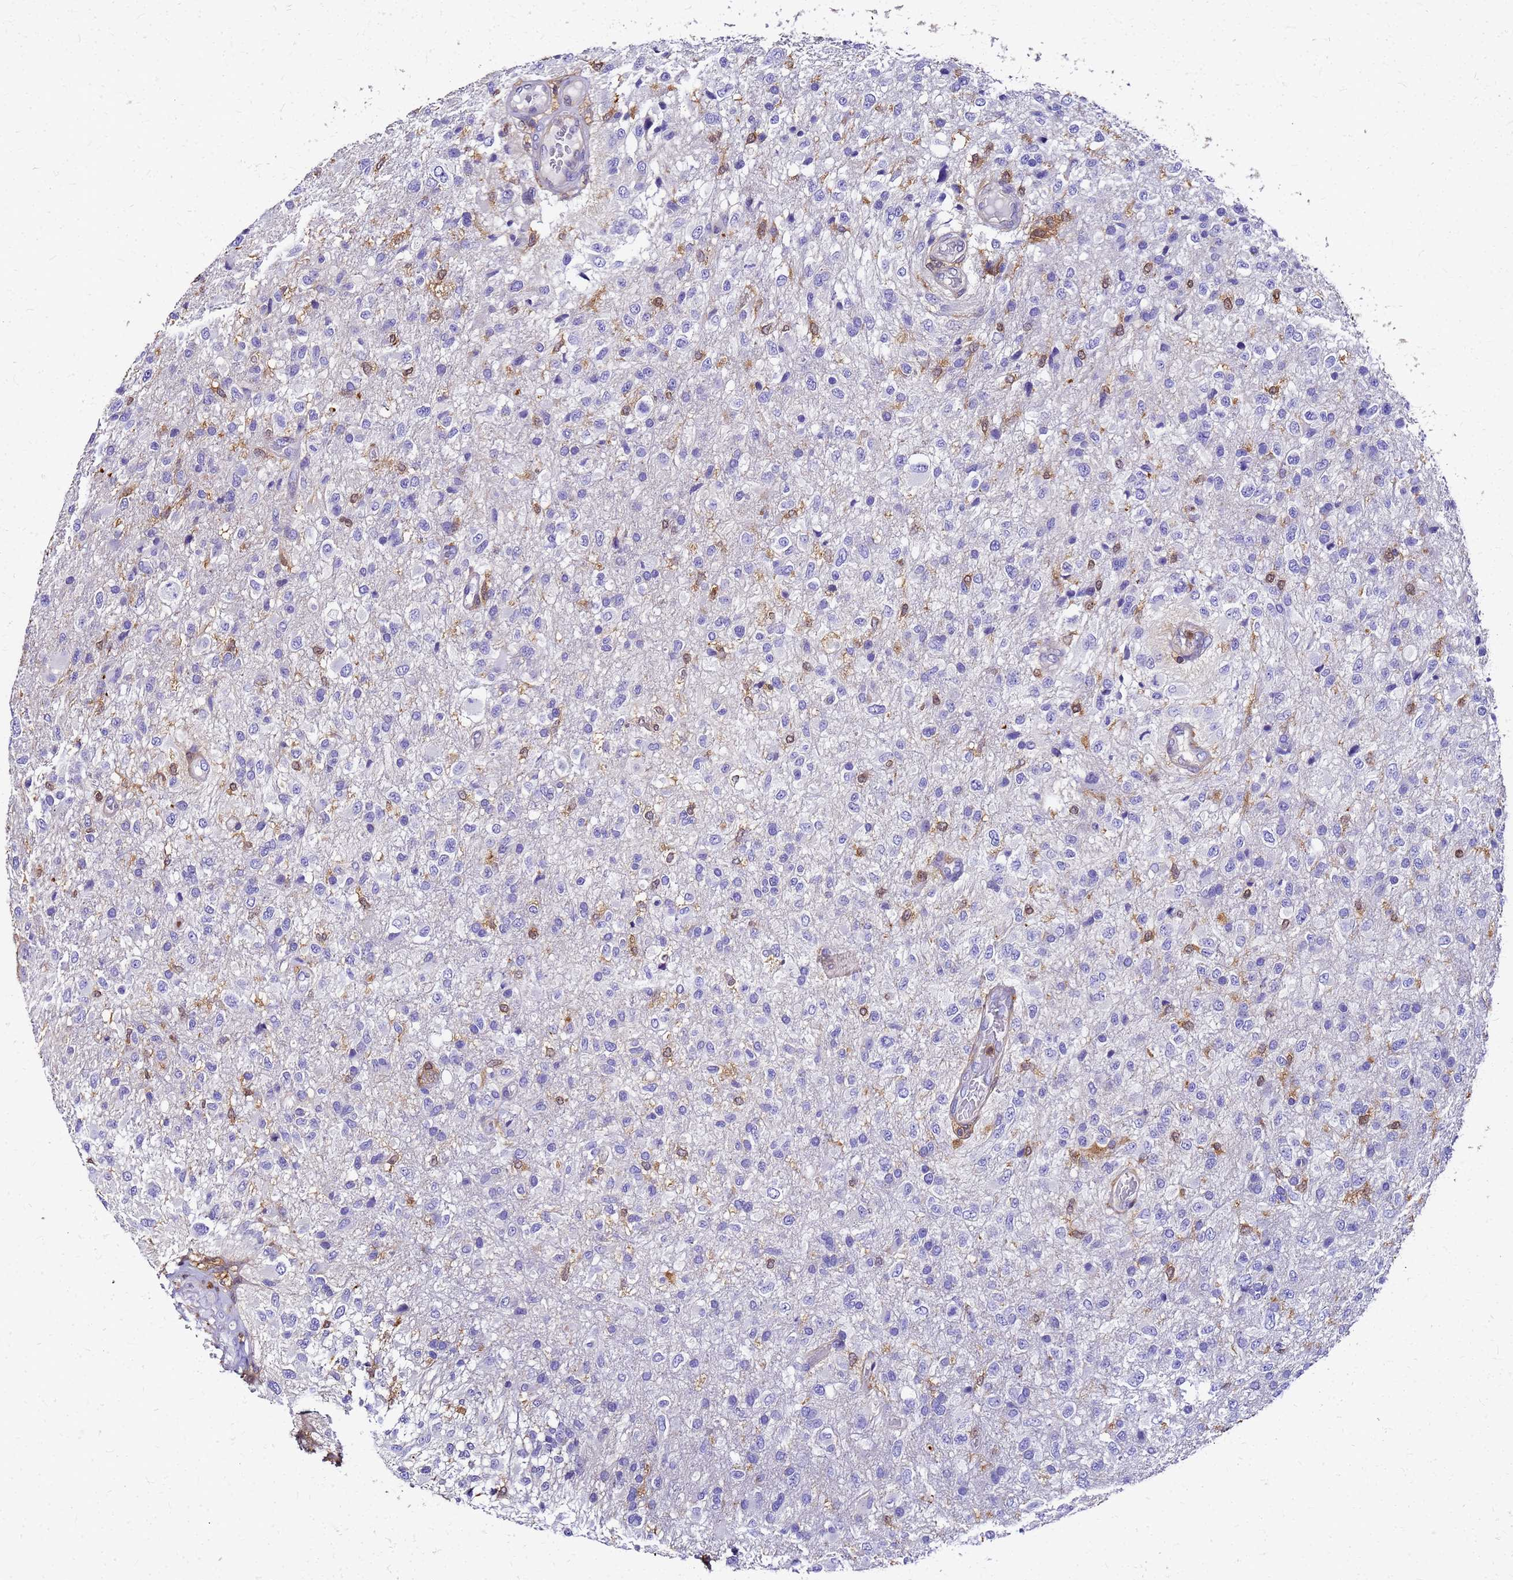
{"staining": {"intensity": "moderate", "quantity": "<25%", "location": "cytoplasmic/membranous,nuclear"}, "tissue": "glioma", "cell_type": "Tumor cells", "image_type": "cancer", "snomed": [{"axis": "morphology", "description": "Glioma, malignant, High grade"}, {"axis": "topography", "description": "Brain"}], "caption": "Moderate cytoplasmic/membranous and nuclear positivity for a protein is seen in approximately <25% of tumor cells of high-grade glioma (malignant) using immunohistochemistry (IHC).", "gene": "S100A11", "patient": {"sex": "female", "age": 74}}